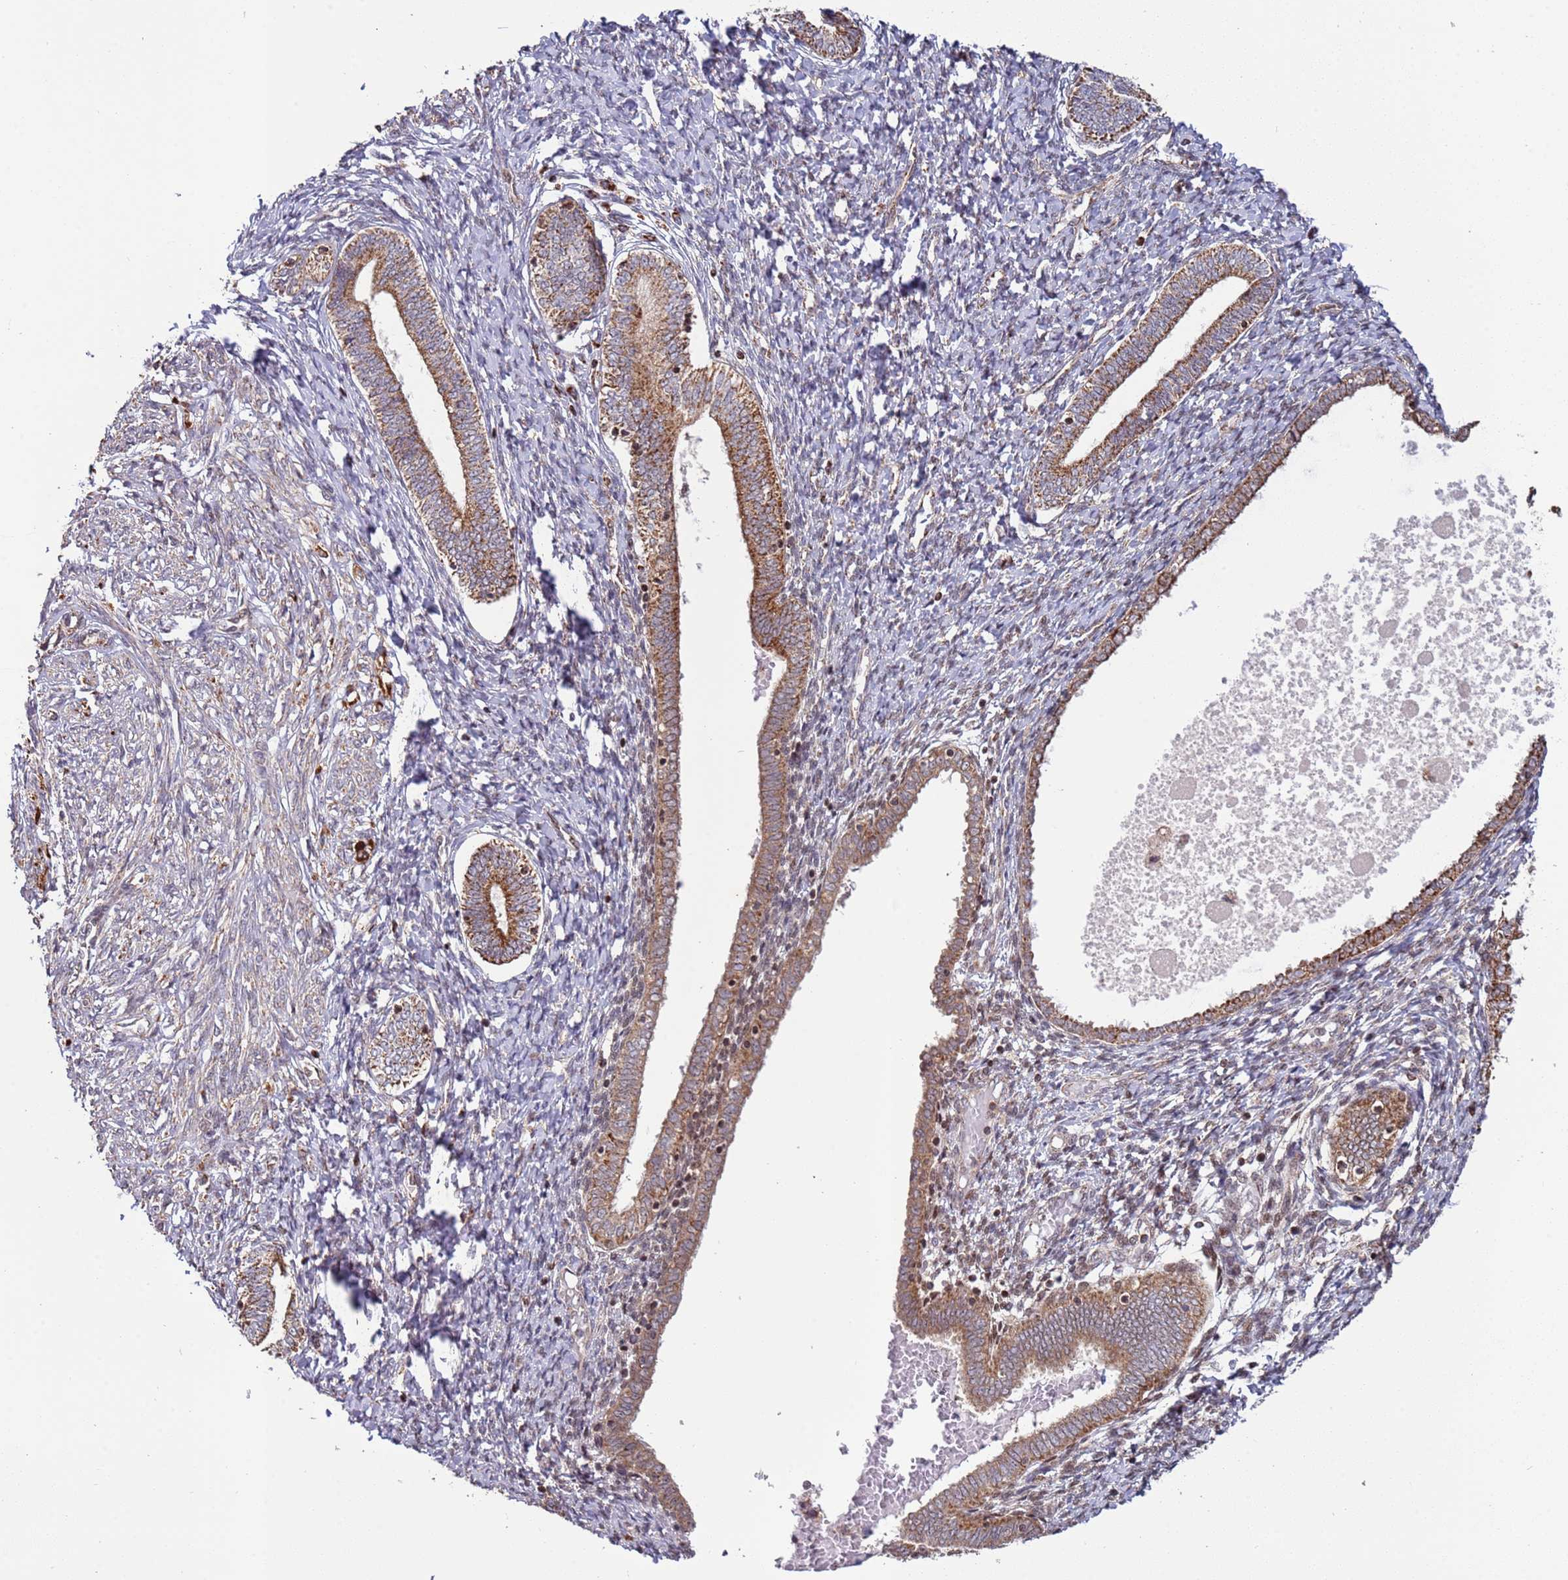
{"staining": {"intensity": "negative", "quantity": "none", "location": "none"}, "tissue": "endometrium", "cell_type": "Cells in endometrial stroma", "image_type": "normal", "snomed": [{"axis": "morphology", "description": "Normal tissue, NOS"}, {"axis": "topography", "description": "Endometrium"}], "caption": "Immunohistochemistry of benign endometrium demonstrates no positivity in cells in endometrial stroma.", "gene": "RCOR2", "patient": {"sex": "female", "age": 72}}